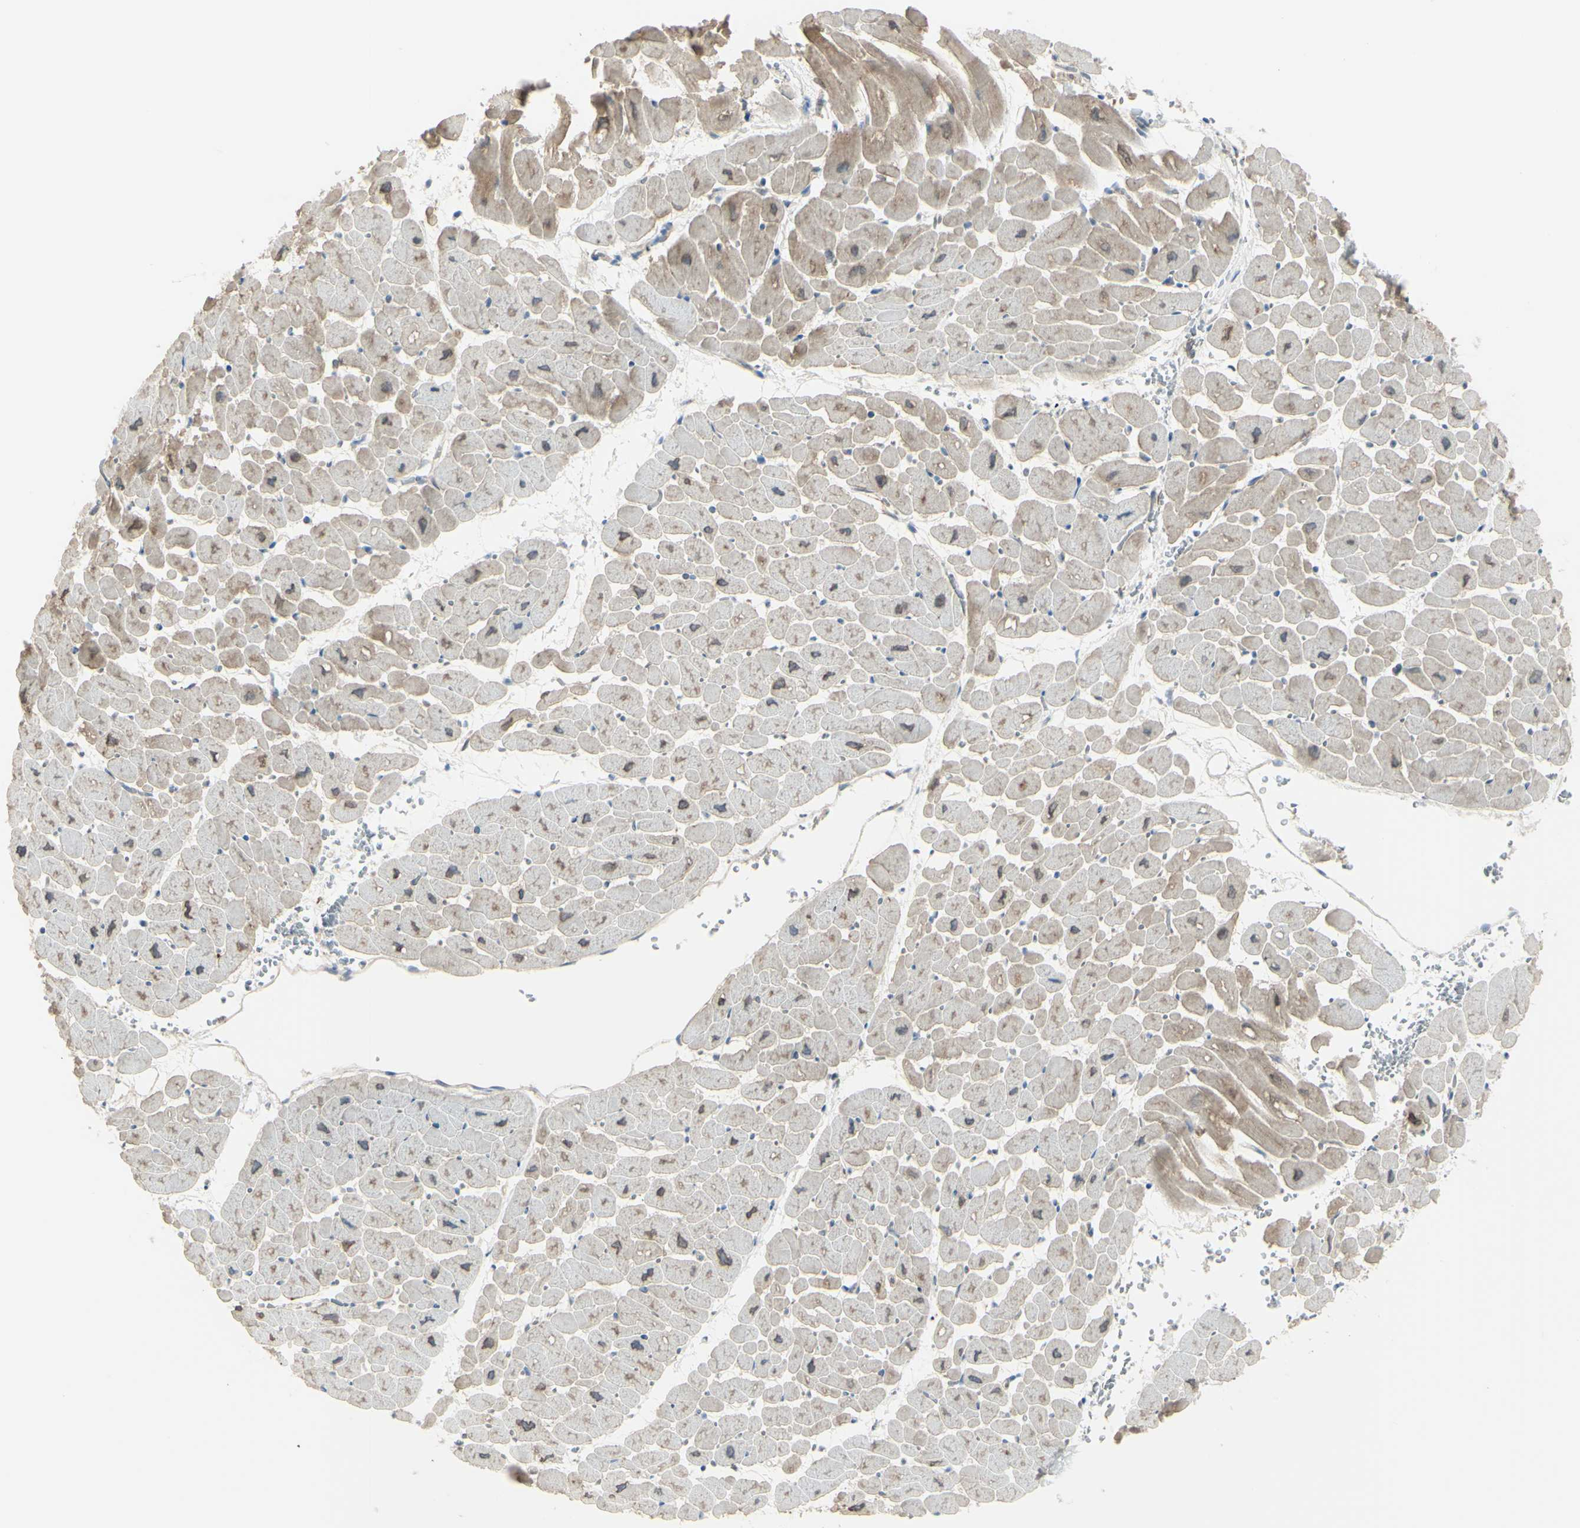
{"staining": {"intensity": "moderate", "quantity": ">75%", "location": "cytoplasmic/membranous"}, "tissue": "heart muscle", "cell_type": "Cardiomyocytes", "image_type": "normal", "snomed": [{"axis": "morphology", "description": "Normal tissue, NOS"}, {"axis": "topography", "description": "Heart"}], "caption": "Heart muscle stained with DAB (3,3'-diaminobenzidine) immunohistochemistry exhibits medium levels of moderate cytoplasmic/membranous expression in approximately >75% of cardiomyocytes.", "gene": "LMTK2", "patient": {"sex": "male", "age": 45}}